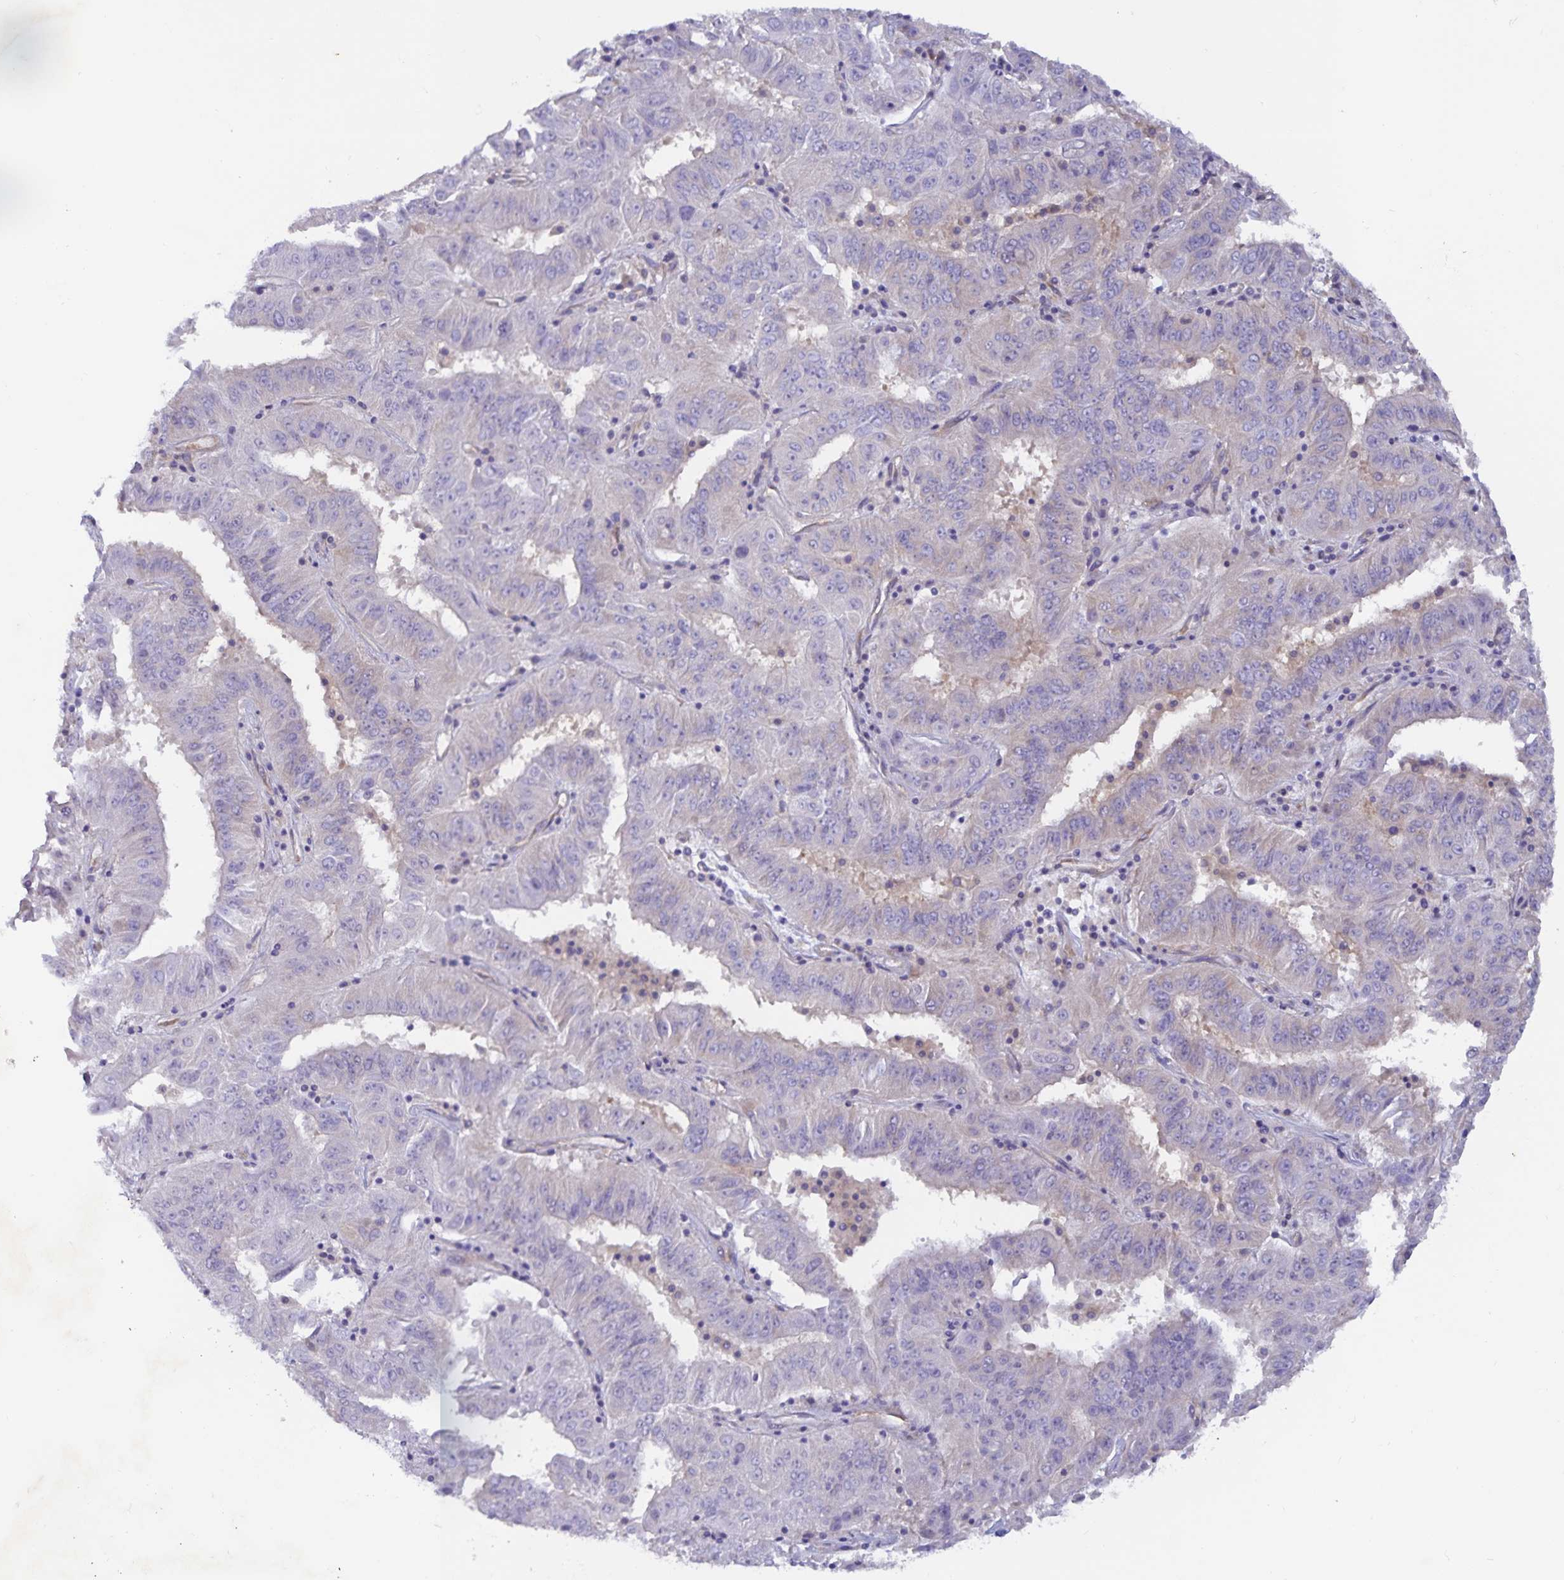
{"staining": {"intensity": "negative", "quantity": "none", "location": "none"}, "tissue": "pancreatic cancer", "cell_type": "Tumor cells", "image_type": "cancer", "snomed": [{"axis": "morphology", "description": "Adenocarcinoma, NOS"}, {"axis": "topography", "description": "Pancreas"}], "caption": "IHC of pancreatic cancer shows no staining in tumor cells.", "gene": "FAM120A", "patient": {"sex": "male", "age": 63}}